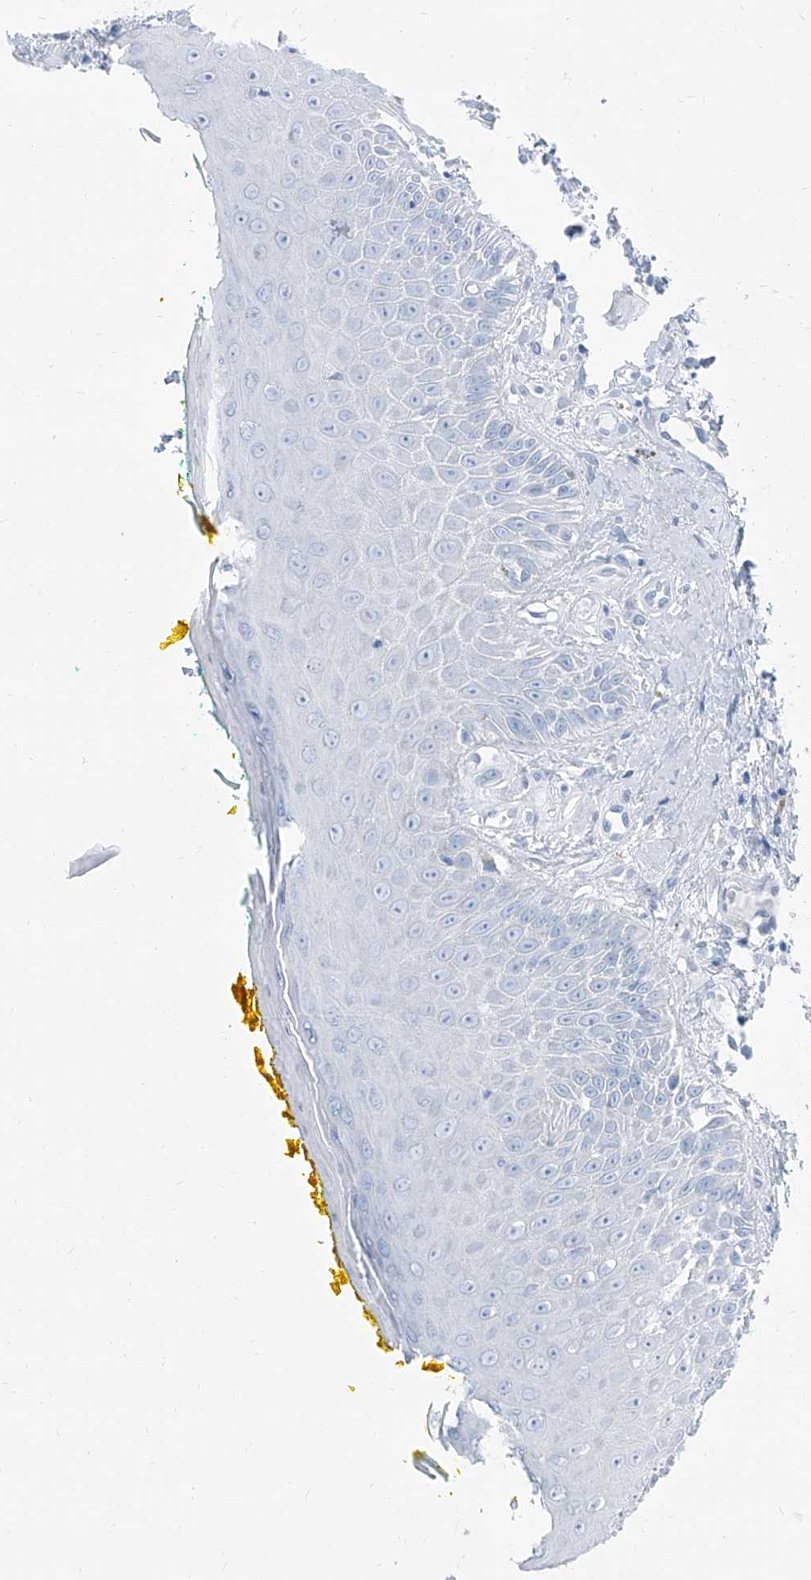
{"staining": {"intensity": "negative", "quantity": "none", "location": "none"}, "tissue": "oral mucosa", "cell_type": "Squamous epithelial cells", "image_type": "normal", "snomed": [{"axis": "morphology", "description": "Normal tissue, NOS"}, {"axis": "topography", "description": "Oral tissue"}], "caption": "DAB immunohistochemical staining of unremarkable human oral mucosa shows no significant expression in squamous epithelial cells. The staining was performed using DAB (3,3'-diaminobenzidine) to visualize the protein expression in brown, while the nuclei were stained in blue with hematoxylin (Magnification: 20x).", "gene": "RGN", "patient": {"sex": "female", "age": 70}}